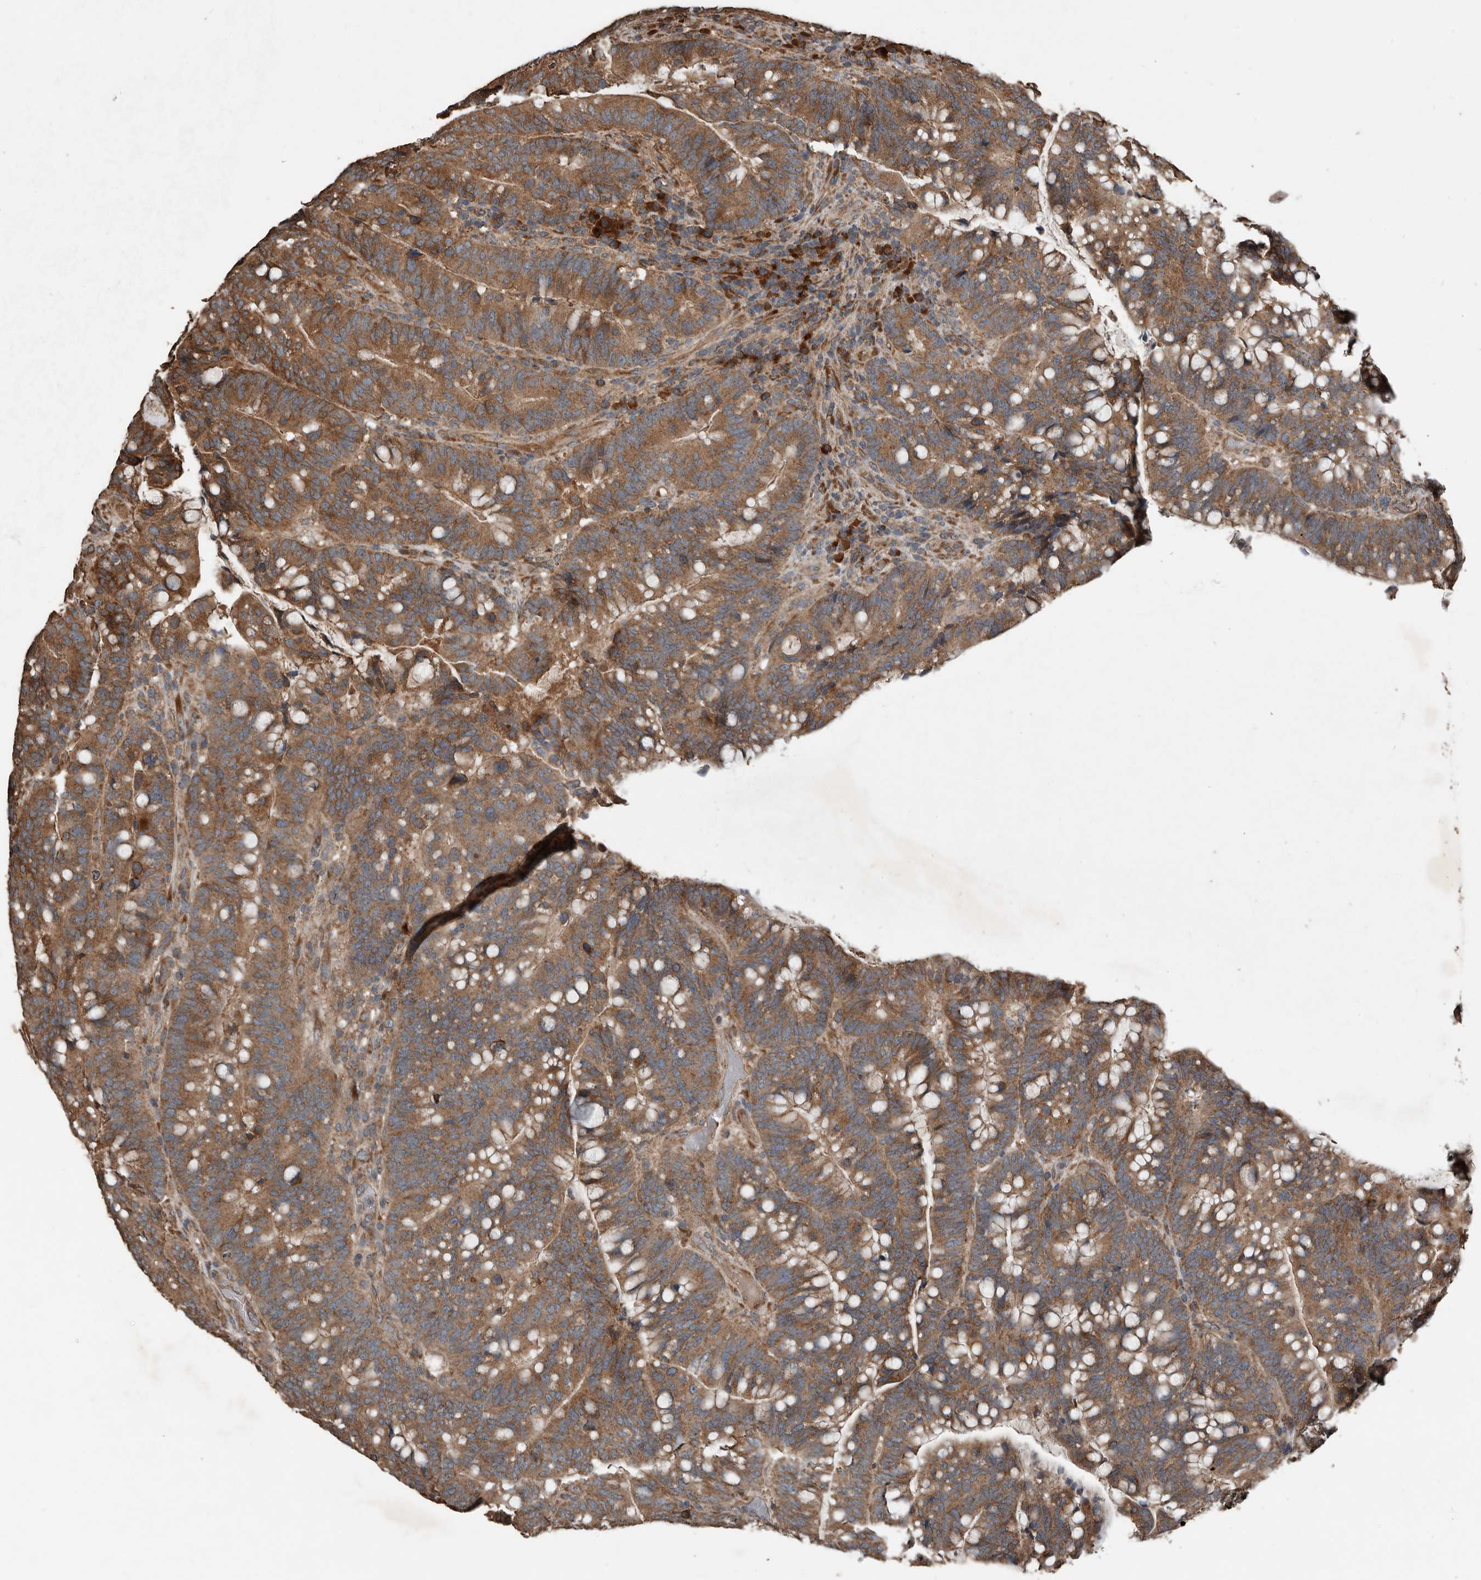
{"staining": {"intensity": "strong", "quantity": ">75%", "location": "cytoplasmic/membranous"}, "tissue": "colorectal cancer", "cell_type": "Tumor cells", "image_type": "cancer", "snomed": [{"axis": "morphology", "description": "Adenocarcinoma, NOS"}, {"axis": "topography", "description": "Colon"}], "caption": "This micrograph displays immunohistochemistry staining of colorectal cancer, with high strong cytoplasmic/membranous staining in about >75% of tumor cells.", "gene": "RNF207", "patient": {"sex": "female", "age": 66}}